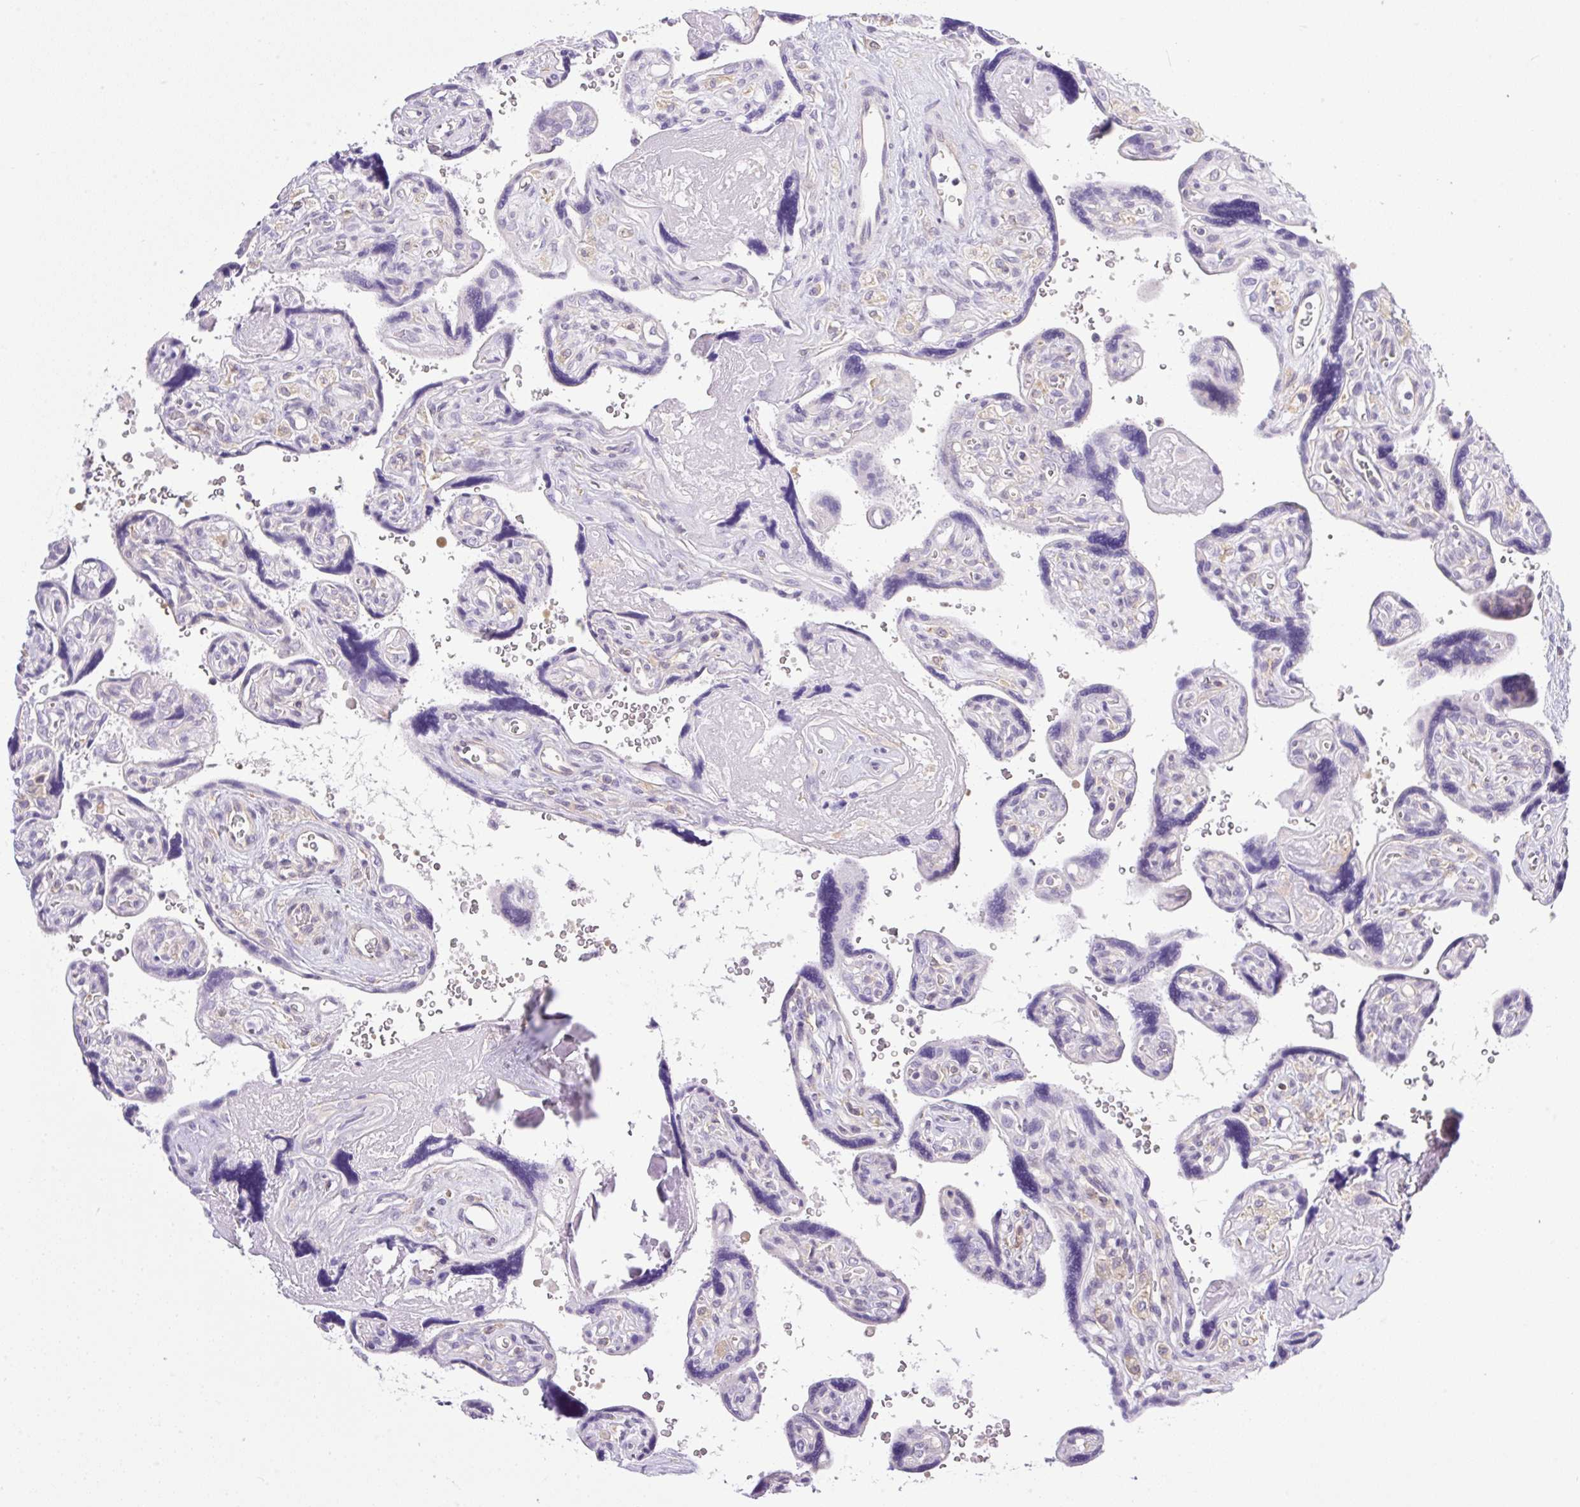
{"staining": {"intensity": "moderate", "quantity": "<25%", "location": "cytoplasmic/membranous"}, "tissue": "placenta", "cell_type": "Trophoblastic cells", "image_type": "normal", "snomed": [{"axis": "morphology", "description": "Normal tissue, NOS"}, {"axis": "topography", "description": "Placenta"}], "caption": "Trophoblastic cells show moderate cytoplasmic/membranous positivity in about <25% of cells in normal placenta.", "gene": "CAMK2A", "patient": {"sex": "female", "age": 39}}